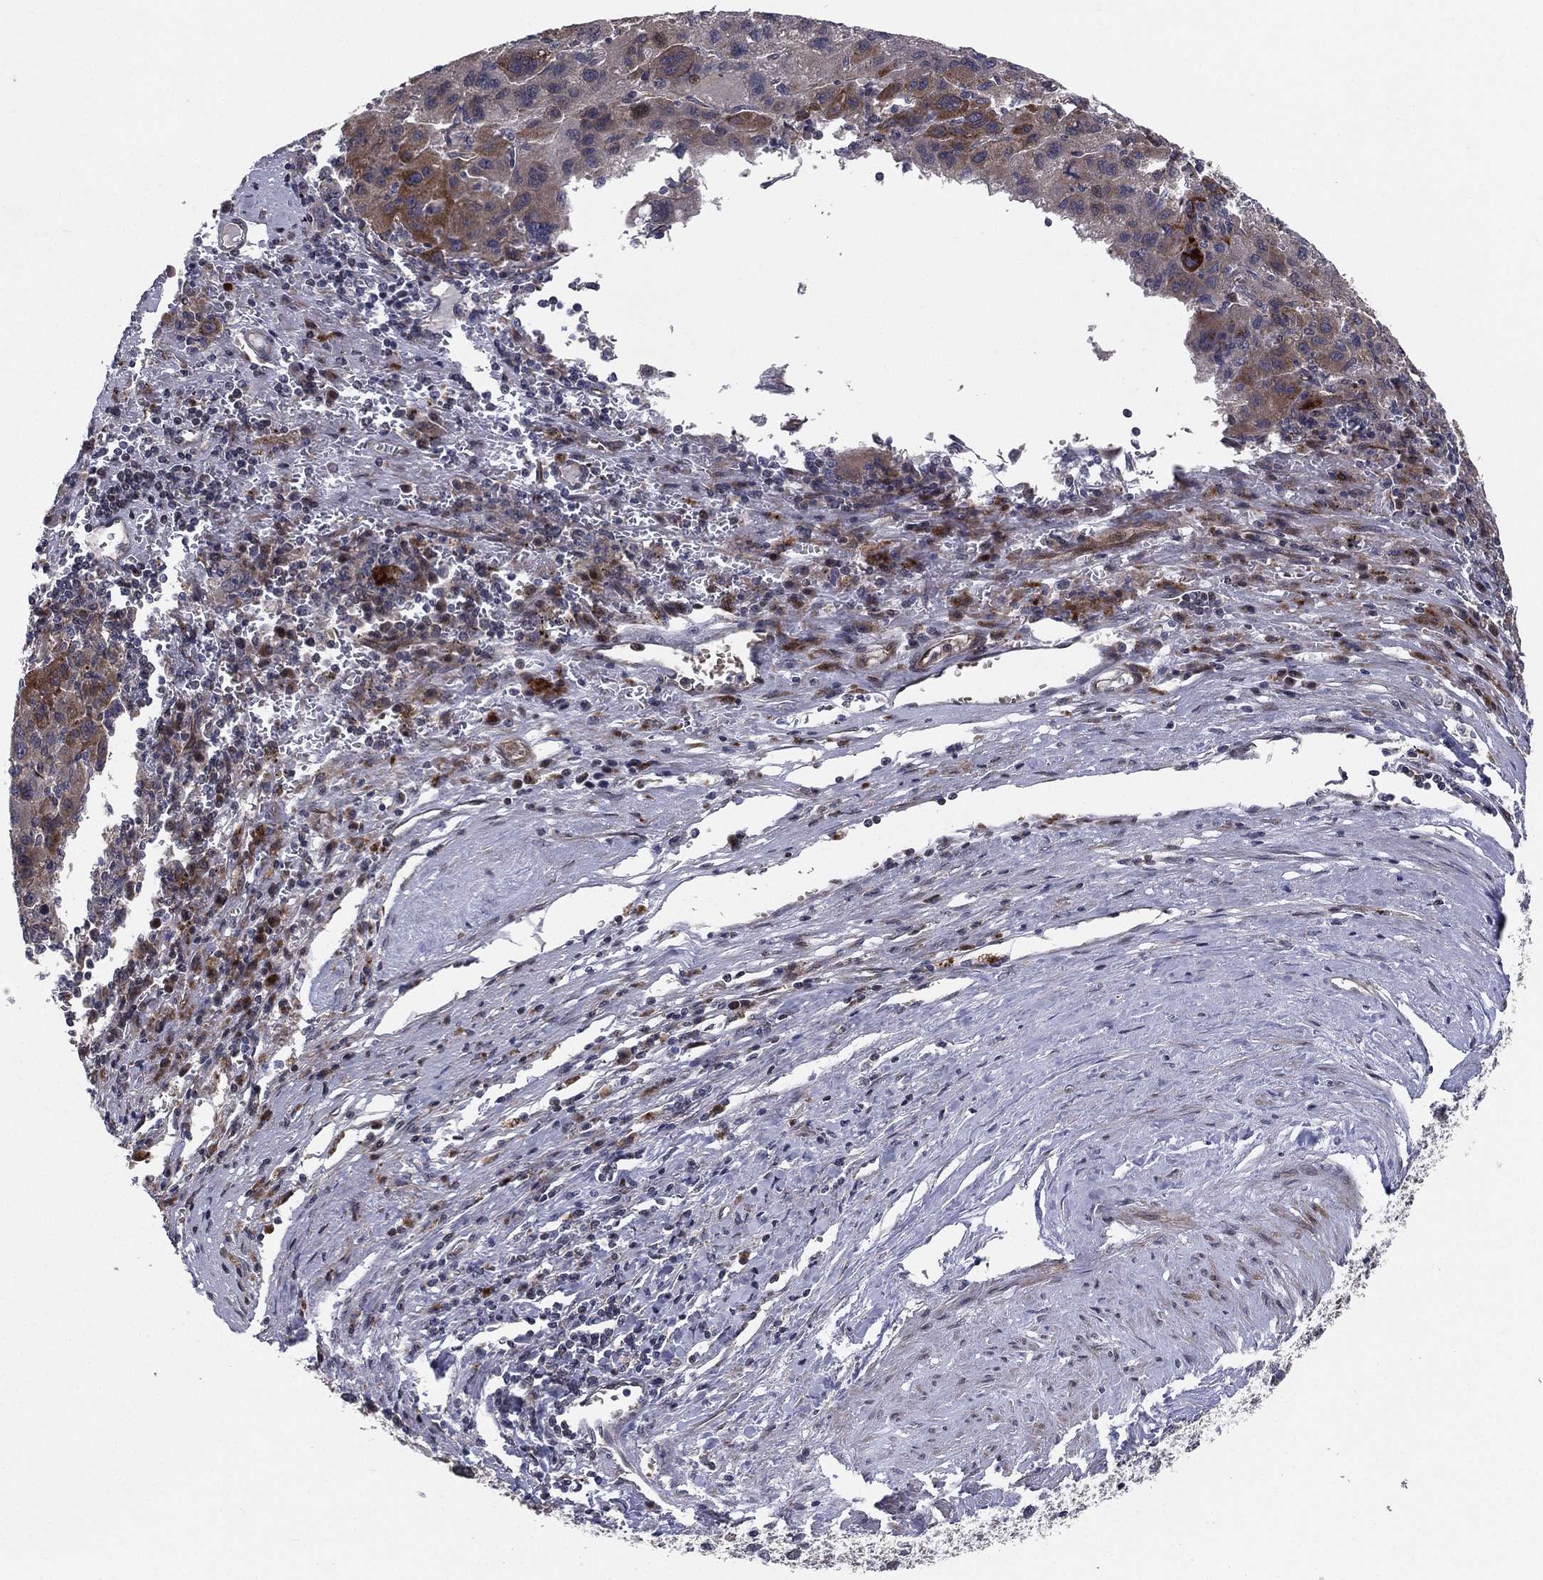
{"staining": {"intensity": "moderate", "quantity": "<25%", "location": "cytoplasmic/membranous"}, "tissue": "liver cancer", "cell_type": "Tumor cells", "image_type": "cancer", "snomed": [{"axis": "morphology", "description": "Carcinoma, Hepatocellular, NOS"}, {"axis": "topography", "description": "Liver"}], "caption": "Immunohistochemistry (DAB (3,3'-diaminobenzidine)) staining of liver cancer (hepatocellular carcinoma) demonstrates moderate cytoplasmic/membranous protein expression in about <25% of tumor cells. Nuclei are stained in blue.", "gene": "UTP14A", "patient": {"sex": "female", "age": 77}}